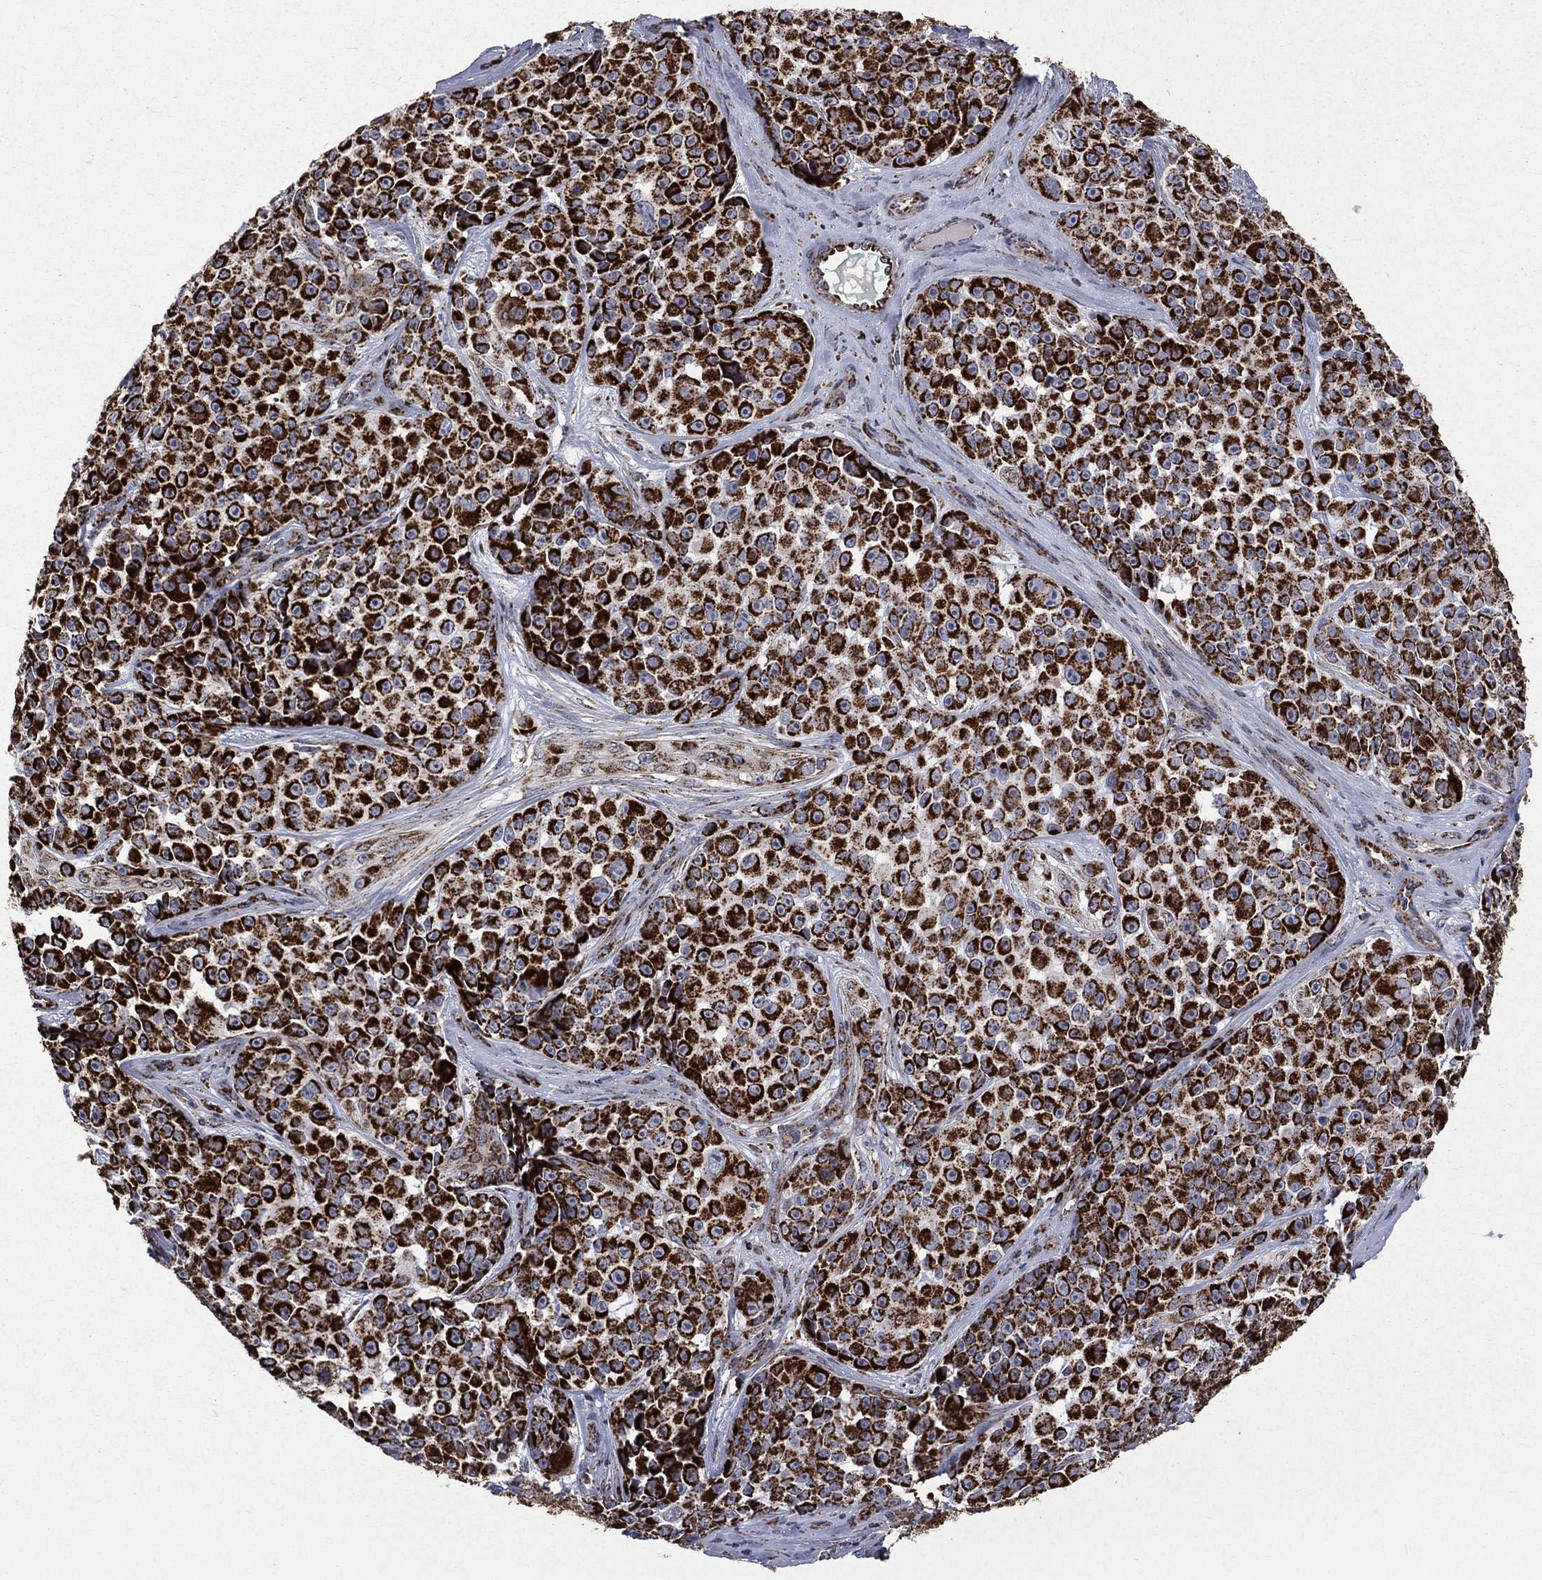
{"staining": {"intensity": "strong", "quantity": ">75%", "location": "cytoplasmic/membranous"}, "tissue": "melanoma", "cell_type": "Tumor cells", "image_type": "cancer", "snomed": [{"axis": "morphology", "description": "Malignant melanoma, NOS"}, {"axis": "topography", "description": "Skin"}], "caption": "This micrograph displays IHC staining of human melanoma, with high strong cytoplasmic/membranous staining in about >75% of tumor cells.", "gene": "GOT2", "patient": {"sex": "female", "age": 88}}